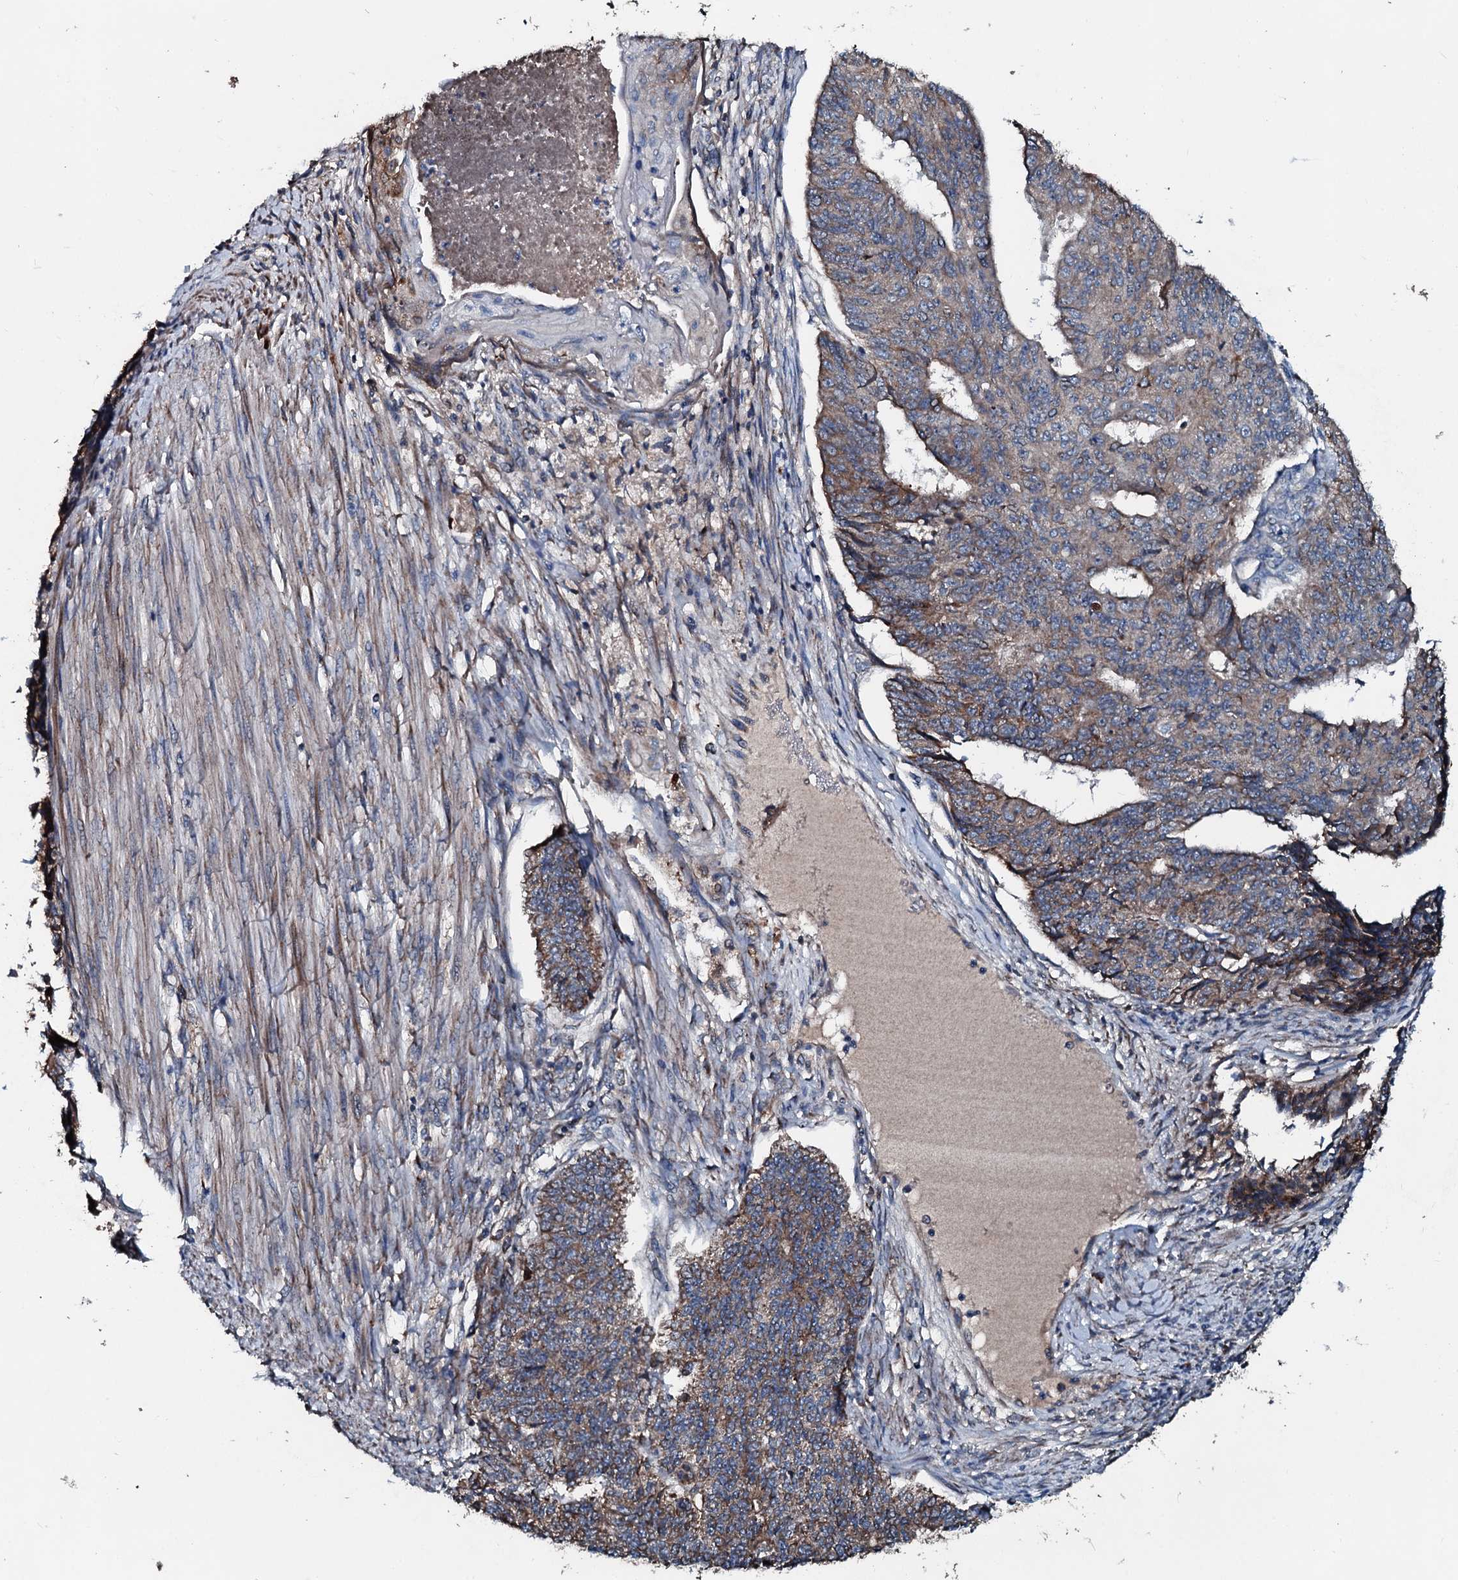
{"staining": {"intensity": "moderate", "quantity": ">75%", "location": "cytoplasmic/membranous"}, "tissue": "endometrial cancer", "cell_type": "Tumor cells", "image_type": "cancer", "snomed": [{"axis": "morphology", "description": "Adenocarcinoma, NOS"}, {"axis": "topography", "description": "Endometrium"}], "caption": "A photomicrograph of human endometrial cancer (adenocarcinoma) stained for a protein reveals moderate cytoplasmic/membranous brown staining in tumor cells.", "gene": "ACSS3", "patient": {"sex": "female", "age": 32}}